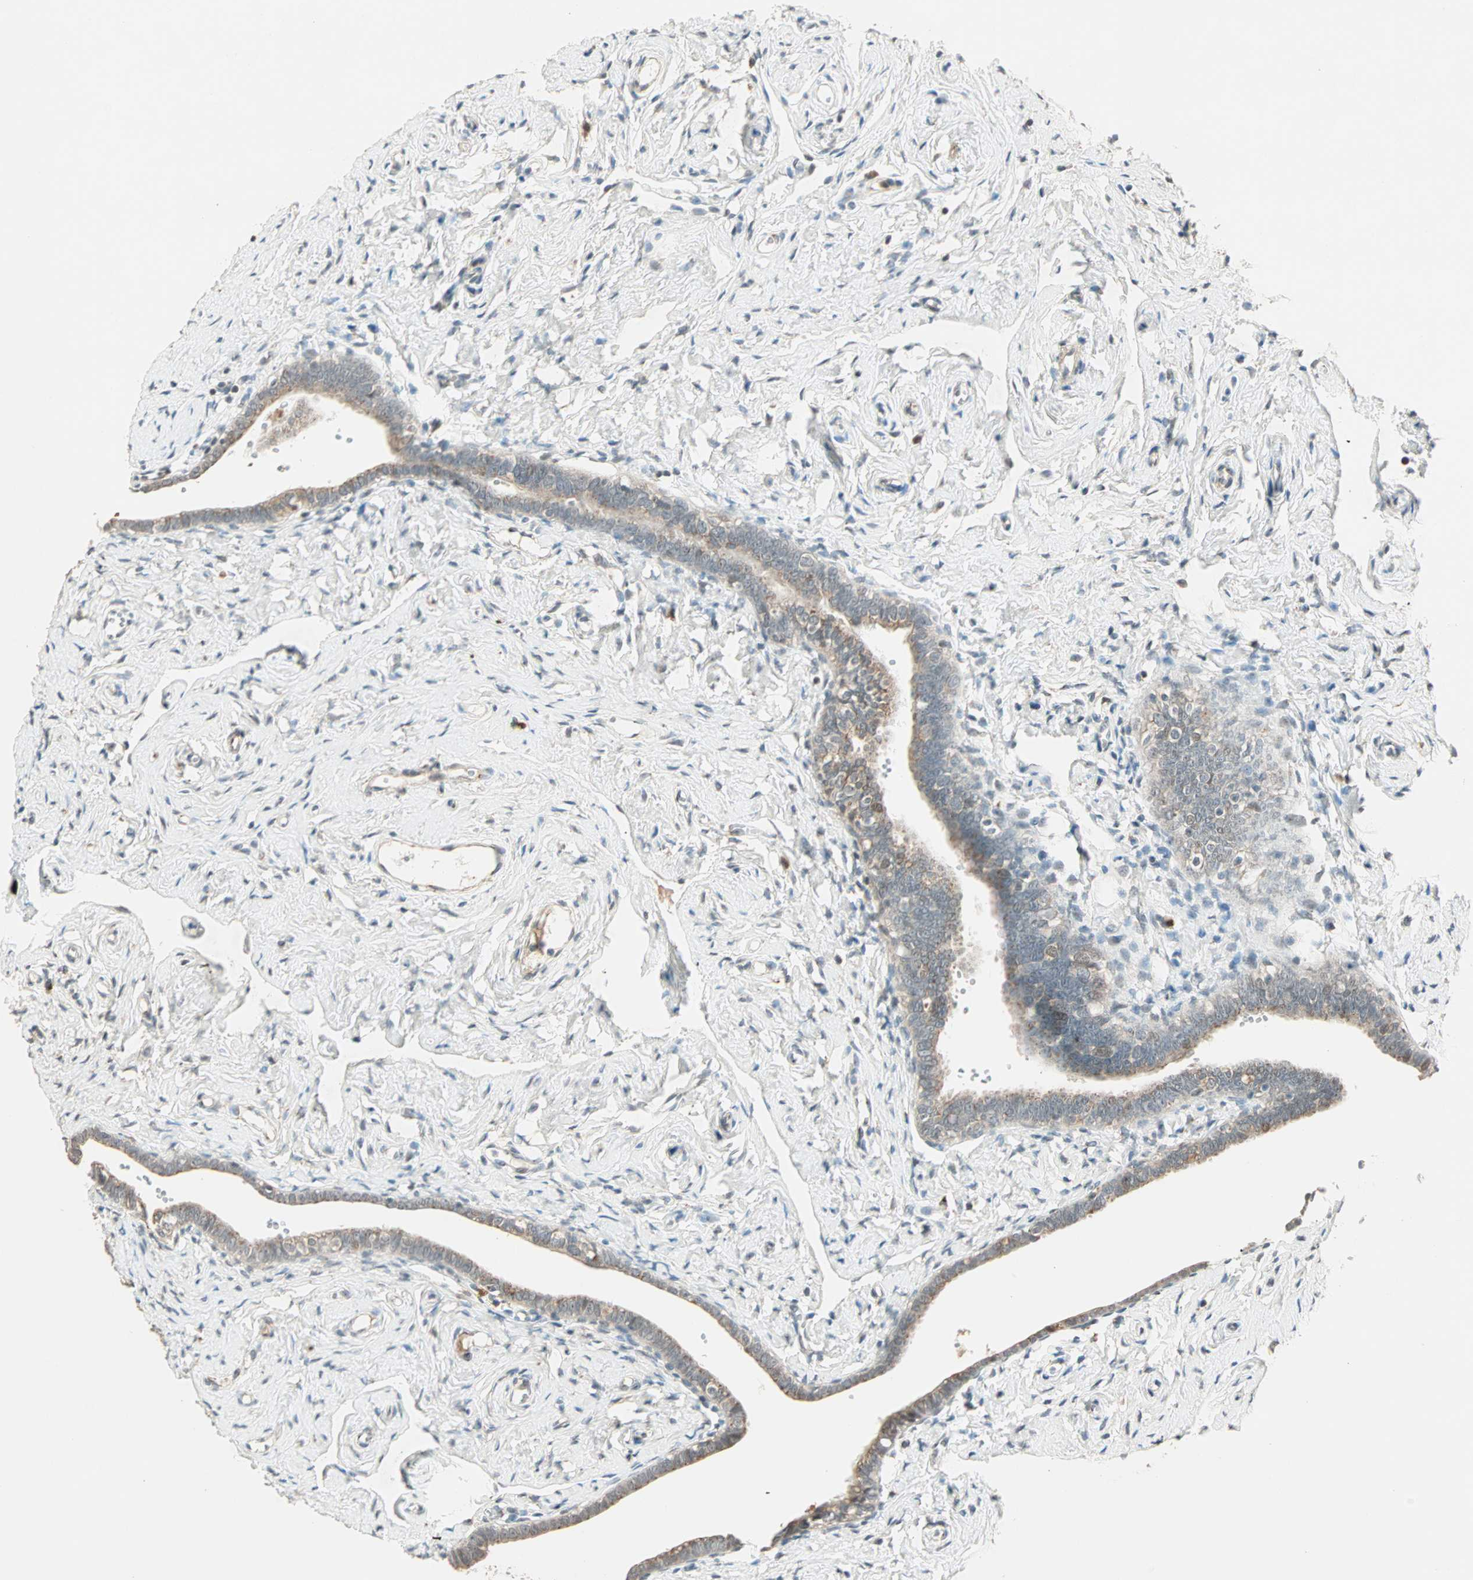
{"staining": {"intensity": "weak", "quantity": "25%-75%", "location": "cytoplasmic/membranous,nuclear"}, "tissue": "fallopian tube", "cell_type": "Glandular cells", "image_type": "normal", "snomed": [{"axis": "morphology", "description": "Normal tissue, NOS"}, {"axis": "topography", "description": "Fallopian tube"}], "caption": "Protein expression analysis of normal human fallopian tube reveals weak cytoplasmic/membranous,nuclear expression in approximately 25%-75% of glandular cells. The staining was performed using DAB (3,3'-diaminobenzidine) to visualize the protein expression in brown, while the nuclei were stained in blue with hematoxylin (Magnification: 20x).", "gene": "PRDM2", "patient": {"sex": "female", "age": 71}}